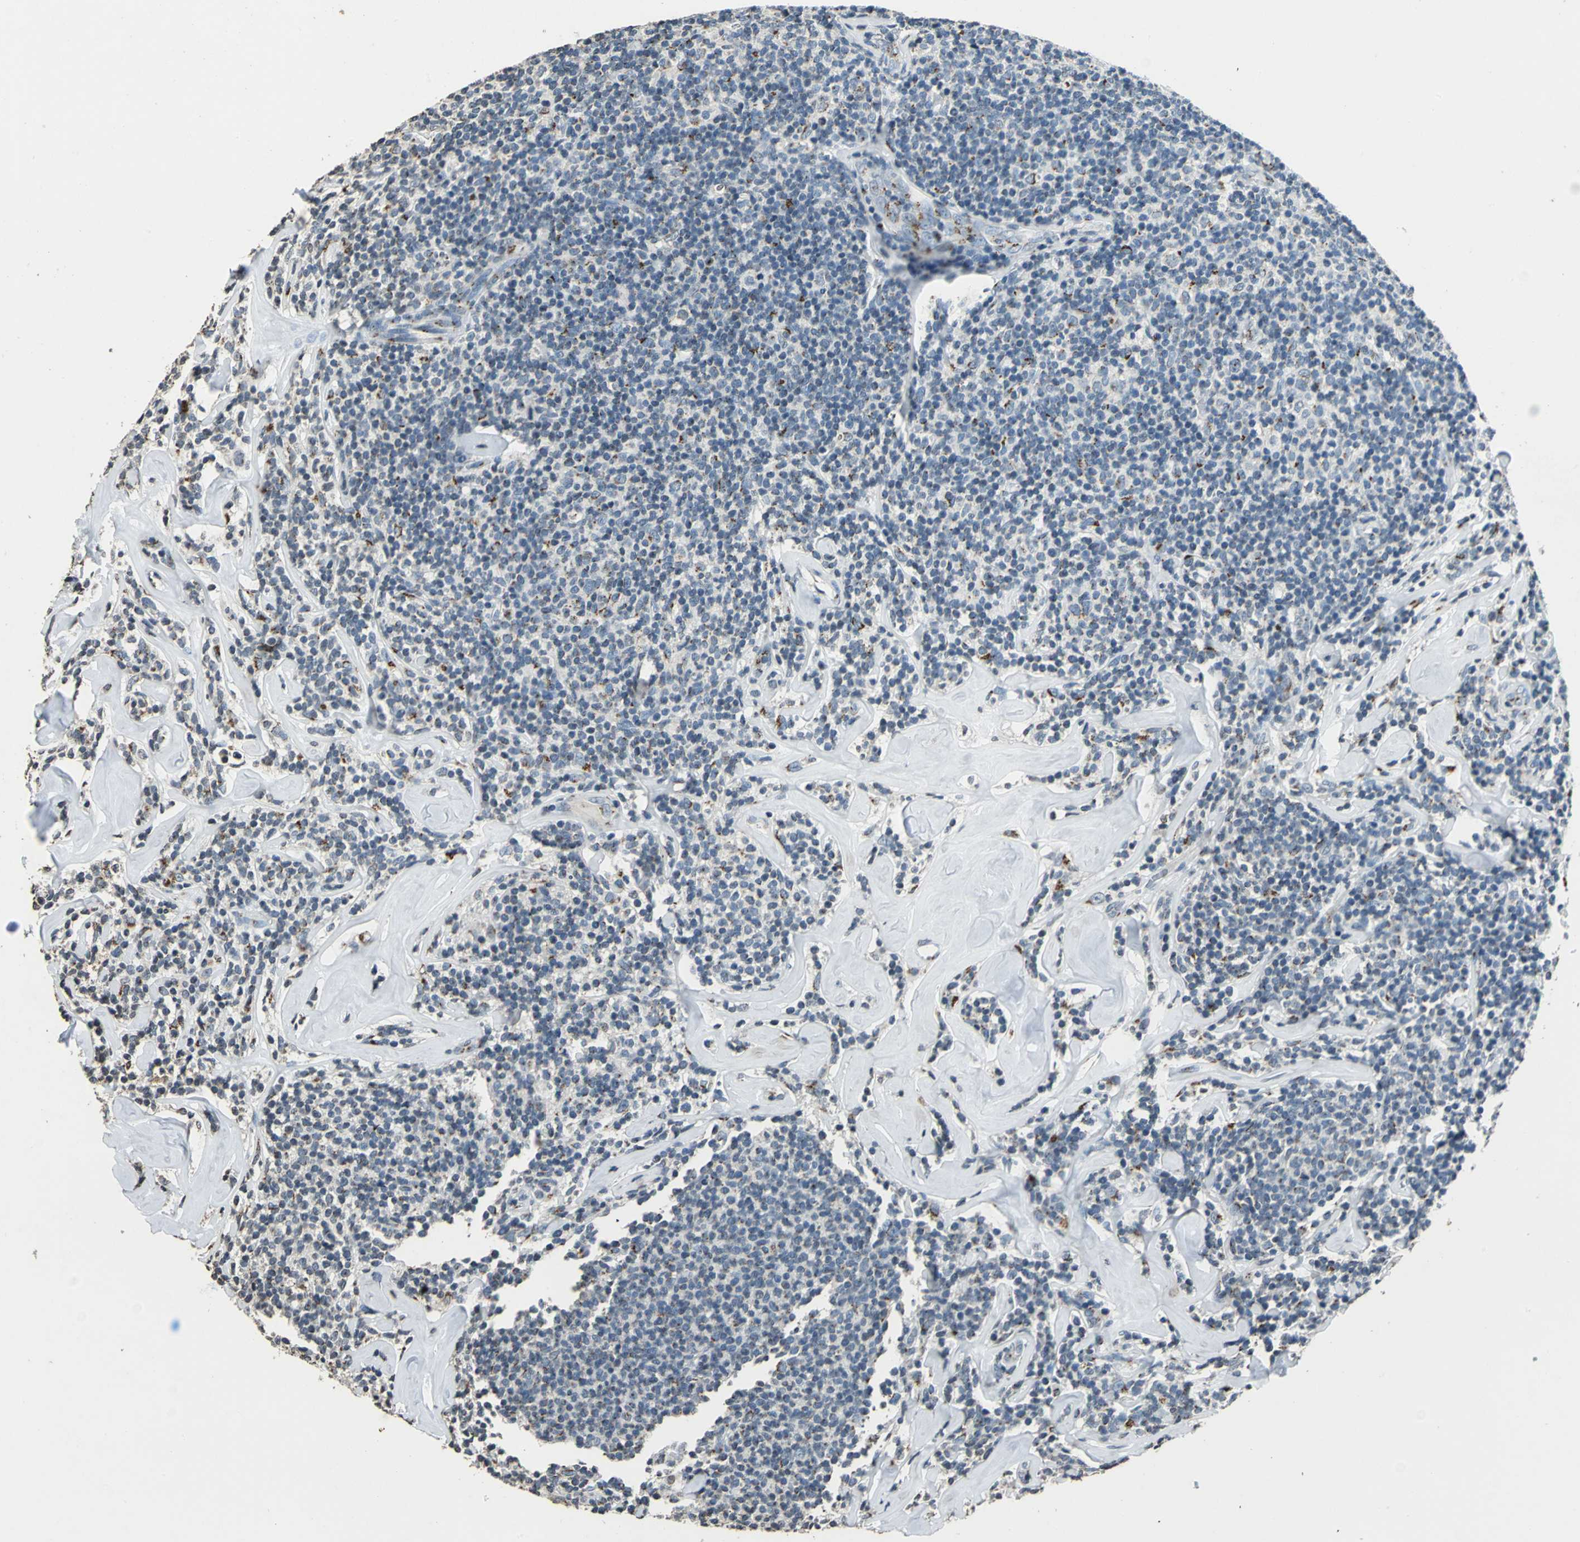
{"staining": {"intensity": "weak", "quantity": "25%-75%", "location": "cytoplasmic/membranous"}, "tissue": "lymphoma", "cell_type": "Tumor cells", "image_type": "cancer", "snomed": [{"axis": "morphology", "description": "Malignant lymphoma, non-Hodgkin's type, Low grade"}, {"axis": "topography", "description": "Lymph node"}], "caption": "A brown stain shows weak cytoplasmic/membranous staining of a protein in human low-grade malignant lymphoma, non-Hodgkin's type tumor cells.", "gene": "TMEM115", "patient": {"sex": "female", "age": 56}}